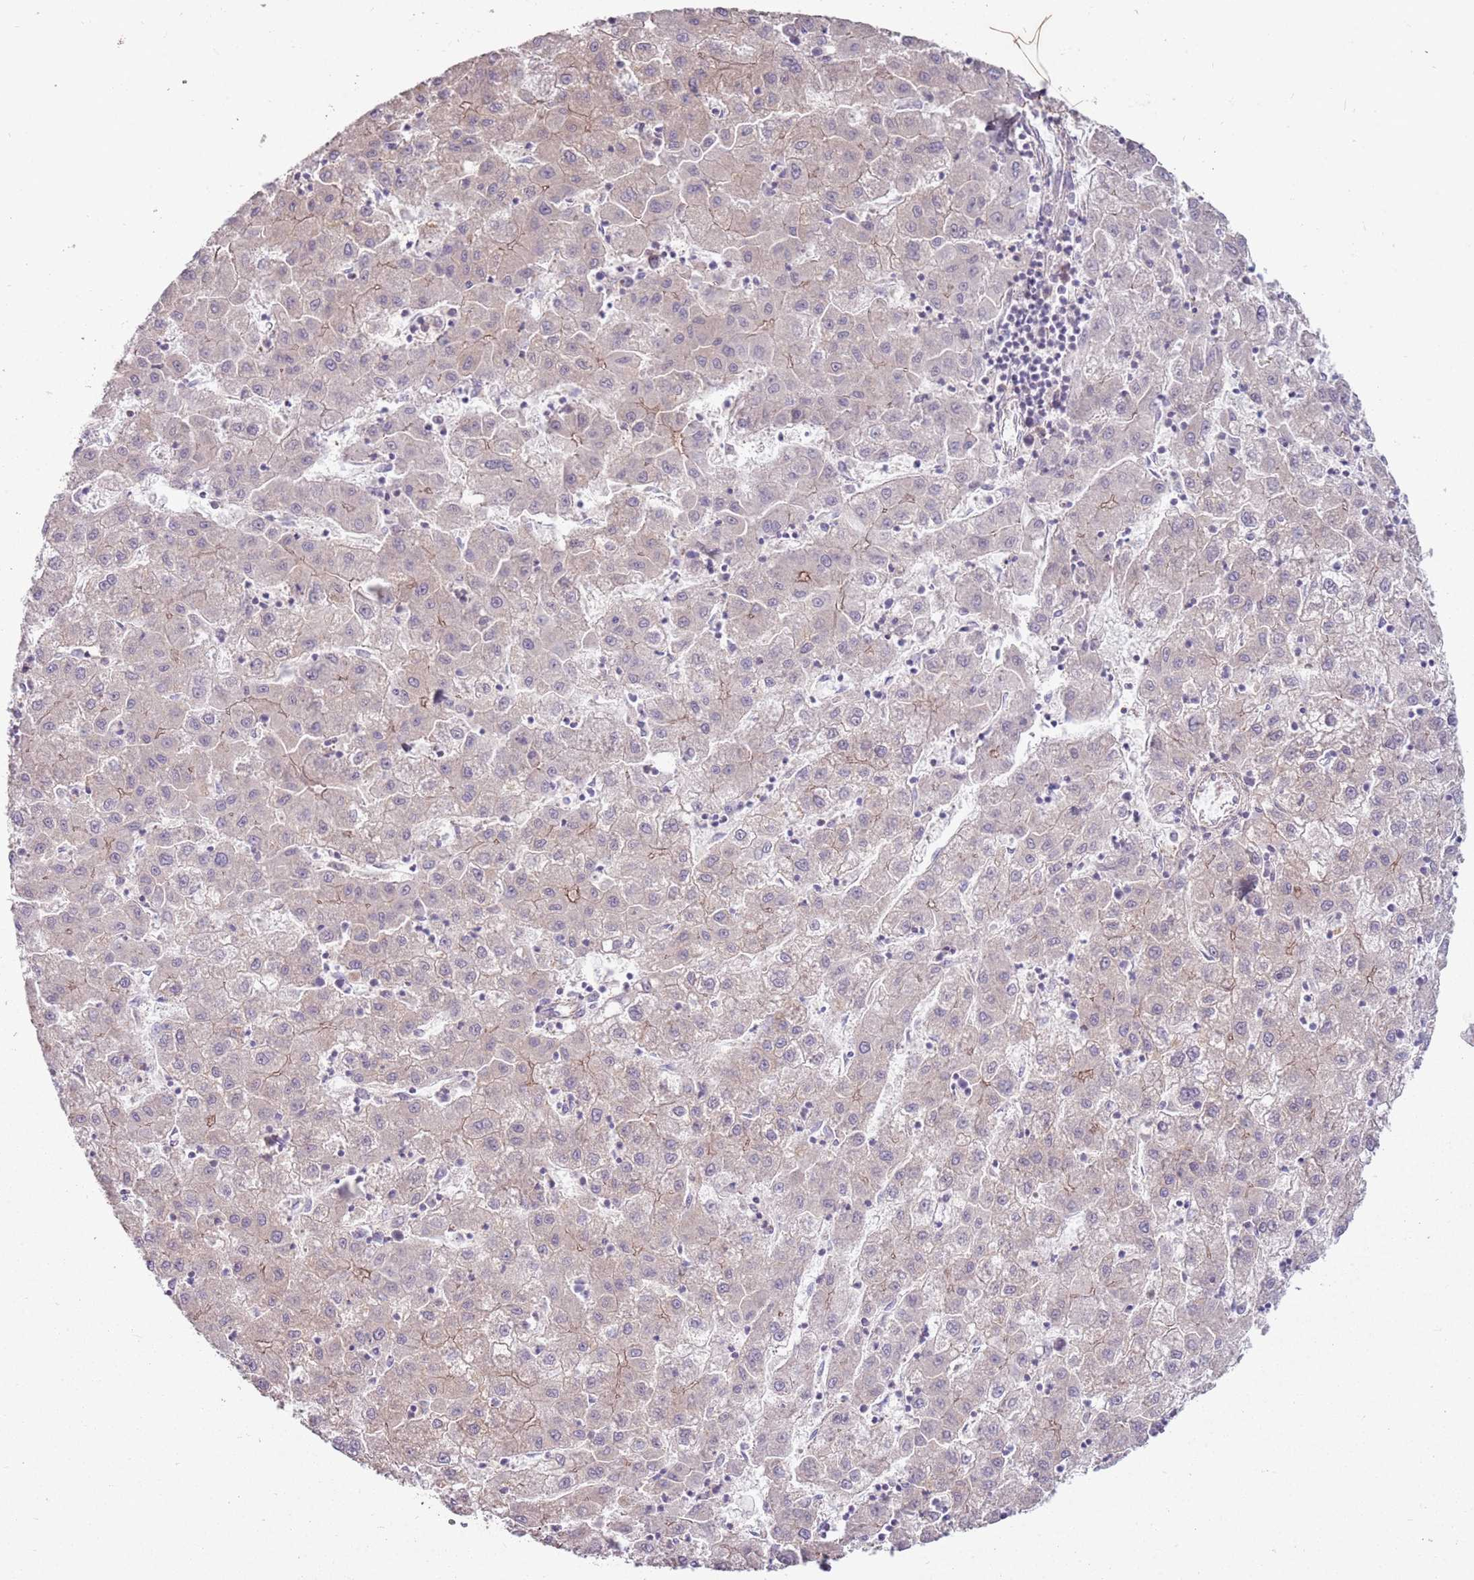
{"staining": {"intensity": "weak", "quantity": "<25%", "location": "cytoplasmic/membranous"}, "tissue": "liver cancer", "cell_type": "Tumor cells", "image_type": "cancer", "snomed": [{"axis": "morphology", "description": "Carcinoma, Hepatocellular, NOS"}, {"axis": "topography", "description": "Liver"}], "caption": "DAB (3,3'-diaminobenzidine) immunohistochemical staining of human liver cancer exhibits no significant staining in tumor cells.", "gene": "SPATA31D1", "patient": {"sex": "male", "age": 72}}